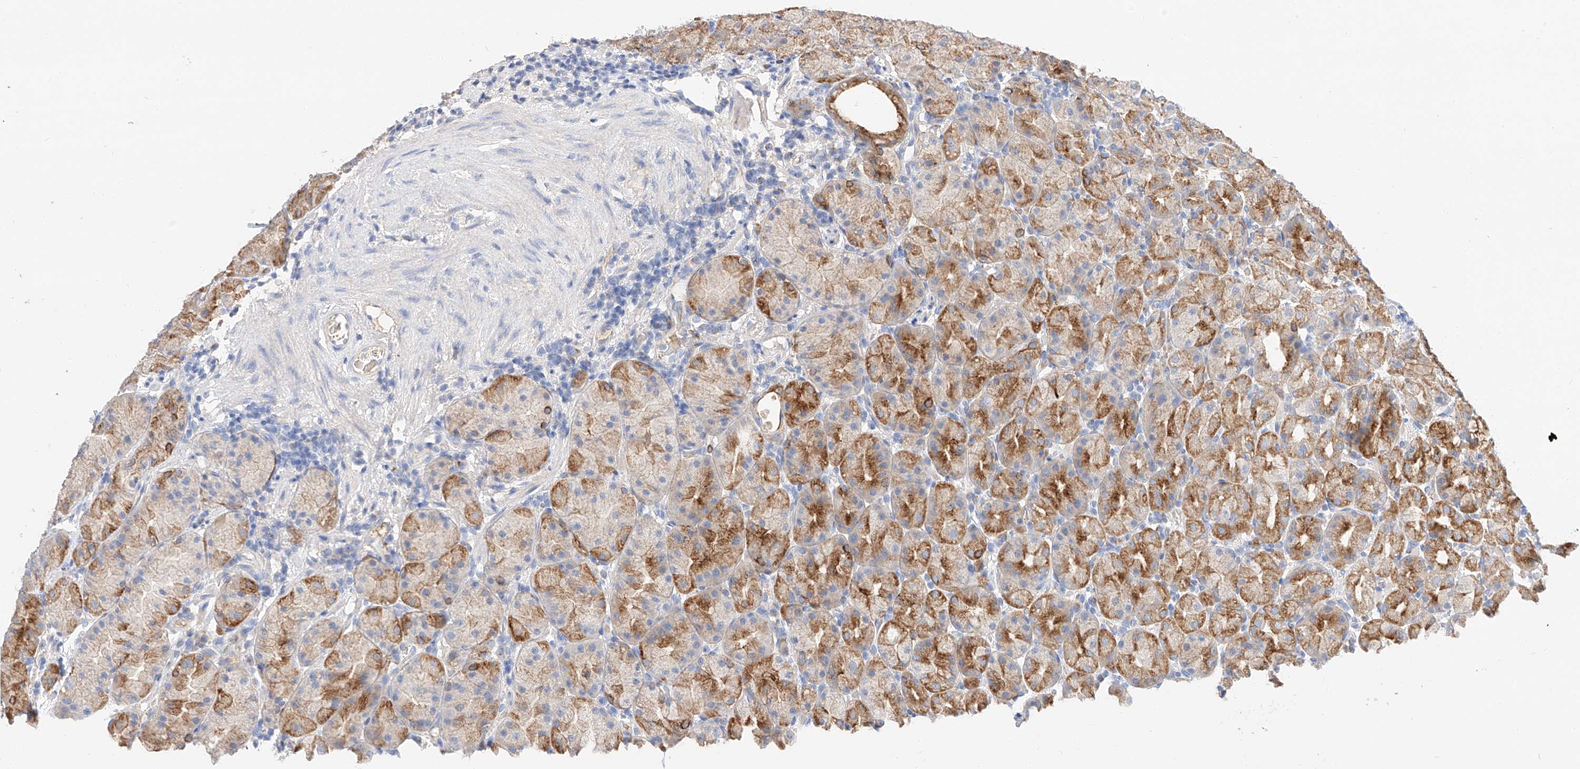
{"staining": {"intensity": "strong", "quantity": ">75%", "location": "cytoplasmic/membranous"}, "tissue": "stomach", "cell_type": "Glandular cells", "image_type": "normal", "snomed": [{"axis": "morphology", "description": "Normal tissue, NOS"}, {"axis": "topography", "description": "Stomach, upper"}], "caption": "Immunohistochemical staining of unremarkable human stomach exhibits high levels of strong cytoplasmic/membranous expression in about >75% of glandular cells.", "gene": "MAP7", "patient": {"sex": "male", "age": 68}}